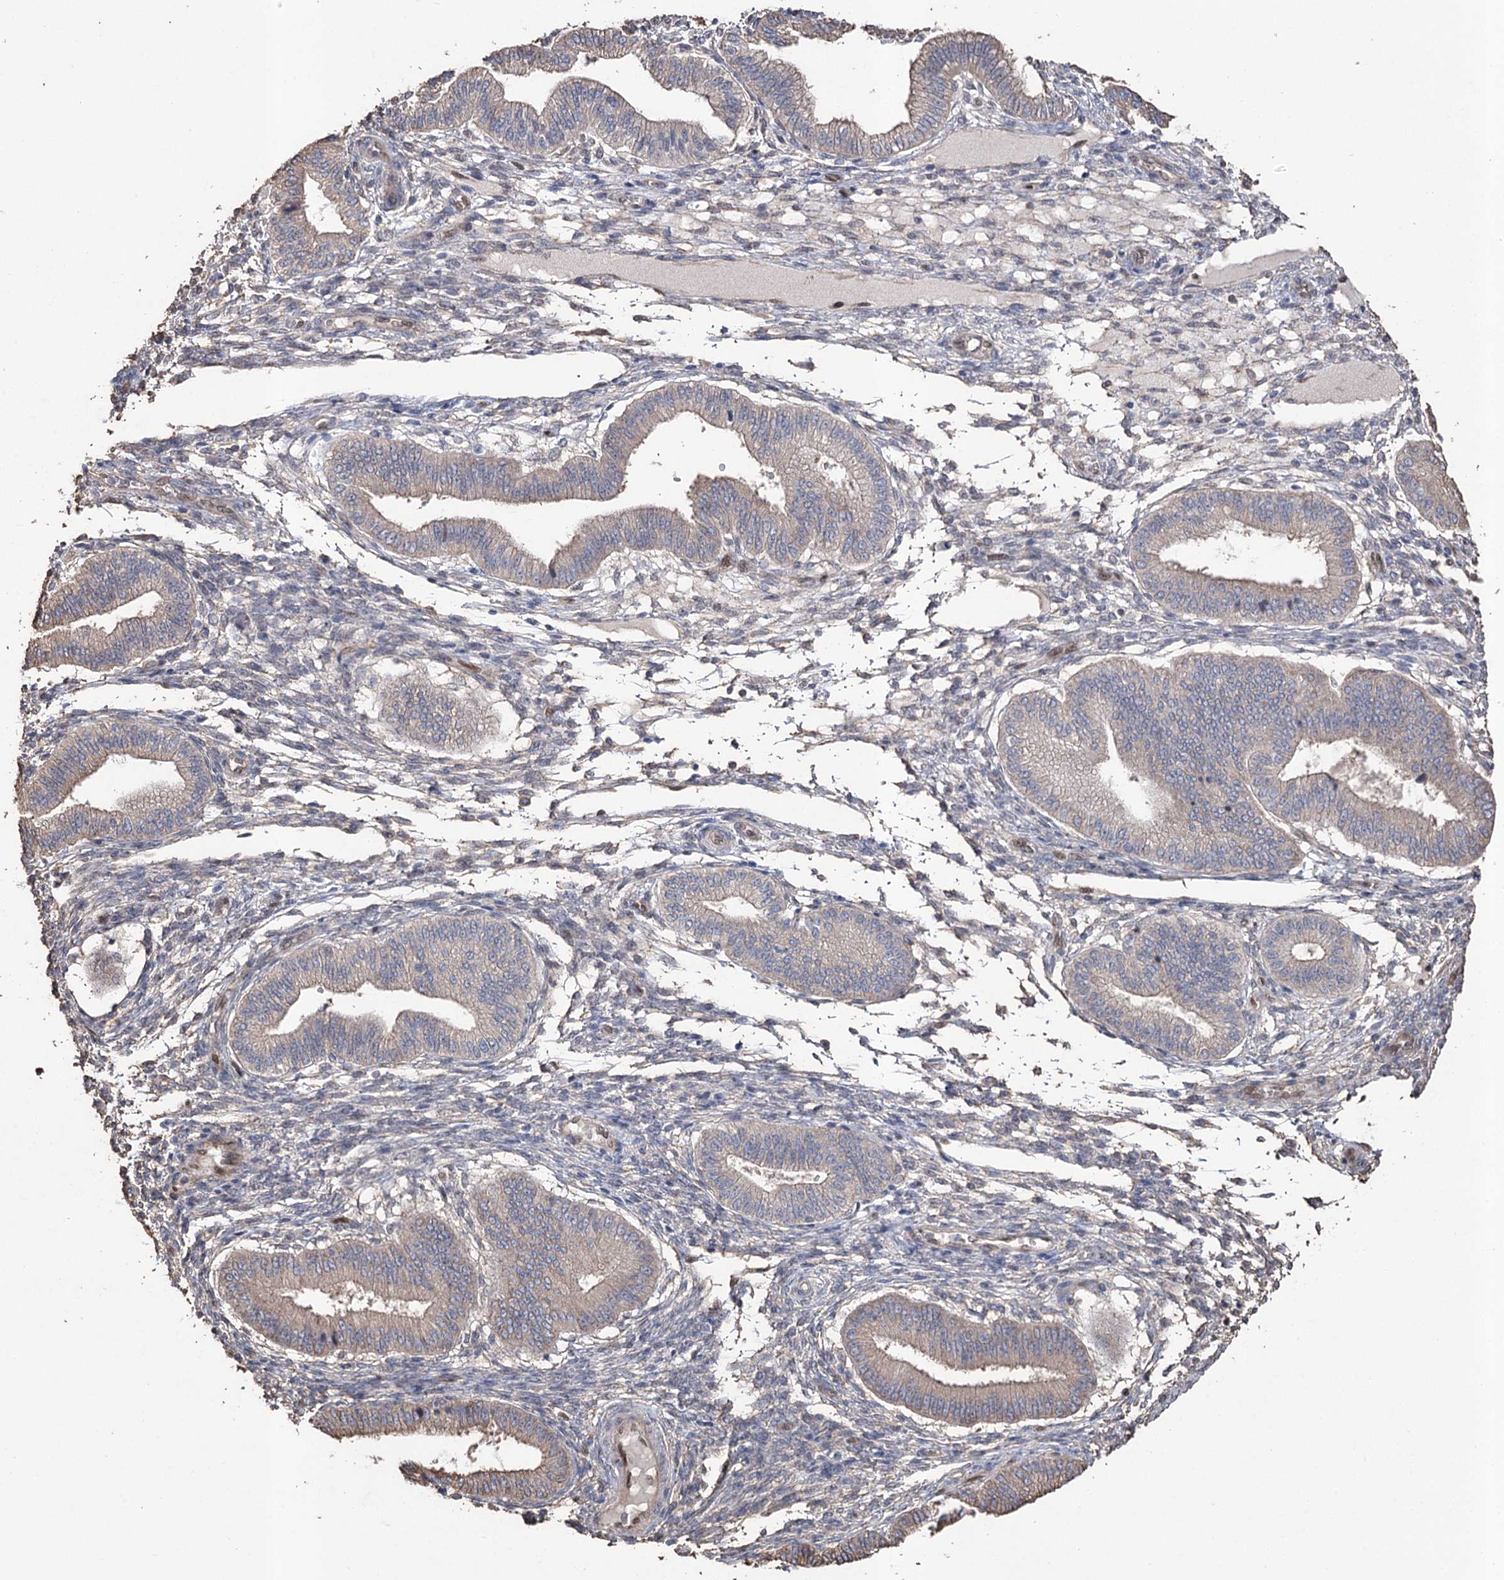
{"staining": {"intensity": "weak", "quantity": "25%-75%", "location": "cytoplasmic/membranous"}, "tissue": "endometrium", "cell_type": "Cells in endometrial stroma", "image_type": "normal", "snomed": [{"axis": "morphology", "description": "Normal tissue, NOS"}, {"axis": "topography", "description": "Endometrium"}], "caption": "This is an image of immunohistochemistry (IHC) staining of unremarkable endometrium, which shows weak positivity in the cytoplasmic/membranous of cells in endometrial stroma.", "gene": "FAM13B", "patient": {"sex": "female", "age": 39}}